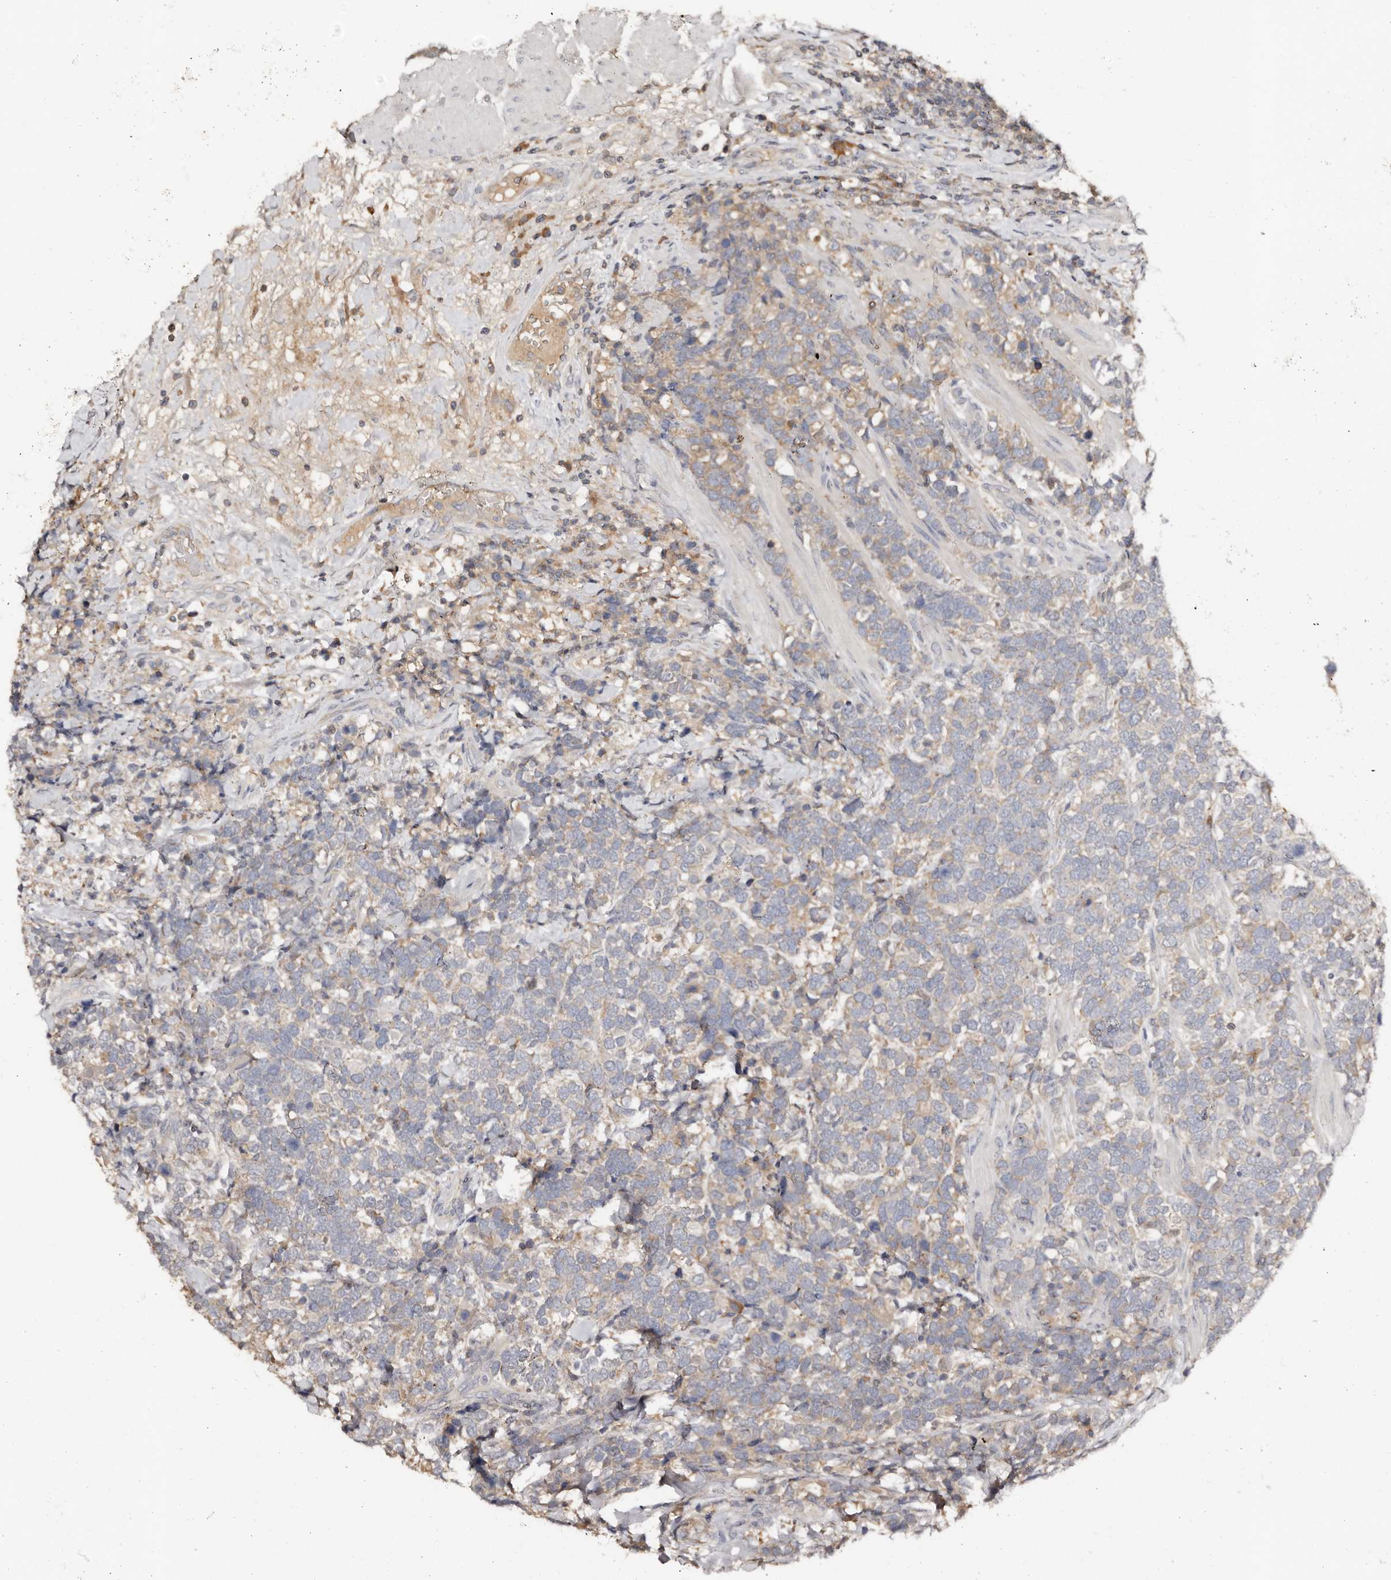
{"staining": {"intensity": "weak", "quantity": "<25%", "location": "cytoplasmic/membranous"}, "tissue": "urothelial cancer", "cell_type": "Tumor cells", "image_type": "cancer", "snomed": [{"axis": "morphology", "description": "Urothelial carcinoma, High grade"}, {"axis": "topography", "description": "Urinary bladder"}], "caption": "The immunohistochemistry histopathology image has no significant positivity in tumor cells of urothelial cancer tissue.", "gene": "SLC39A2", "patient": {"sex": "female", "age": 82}}